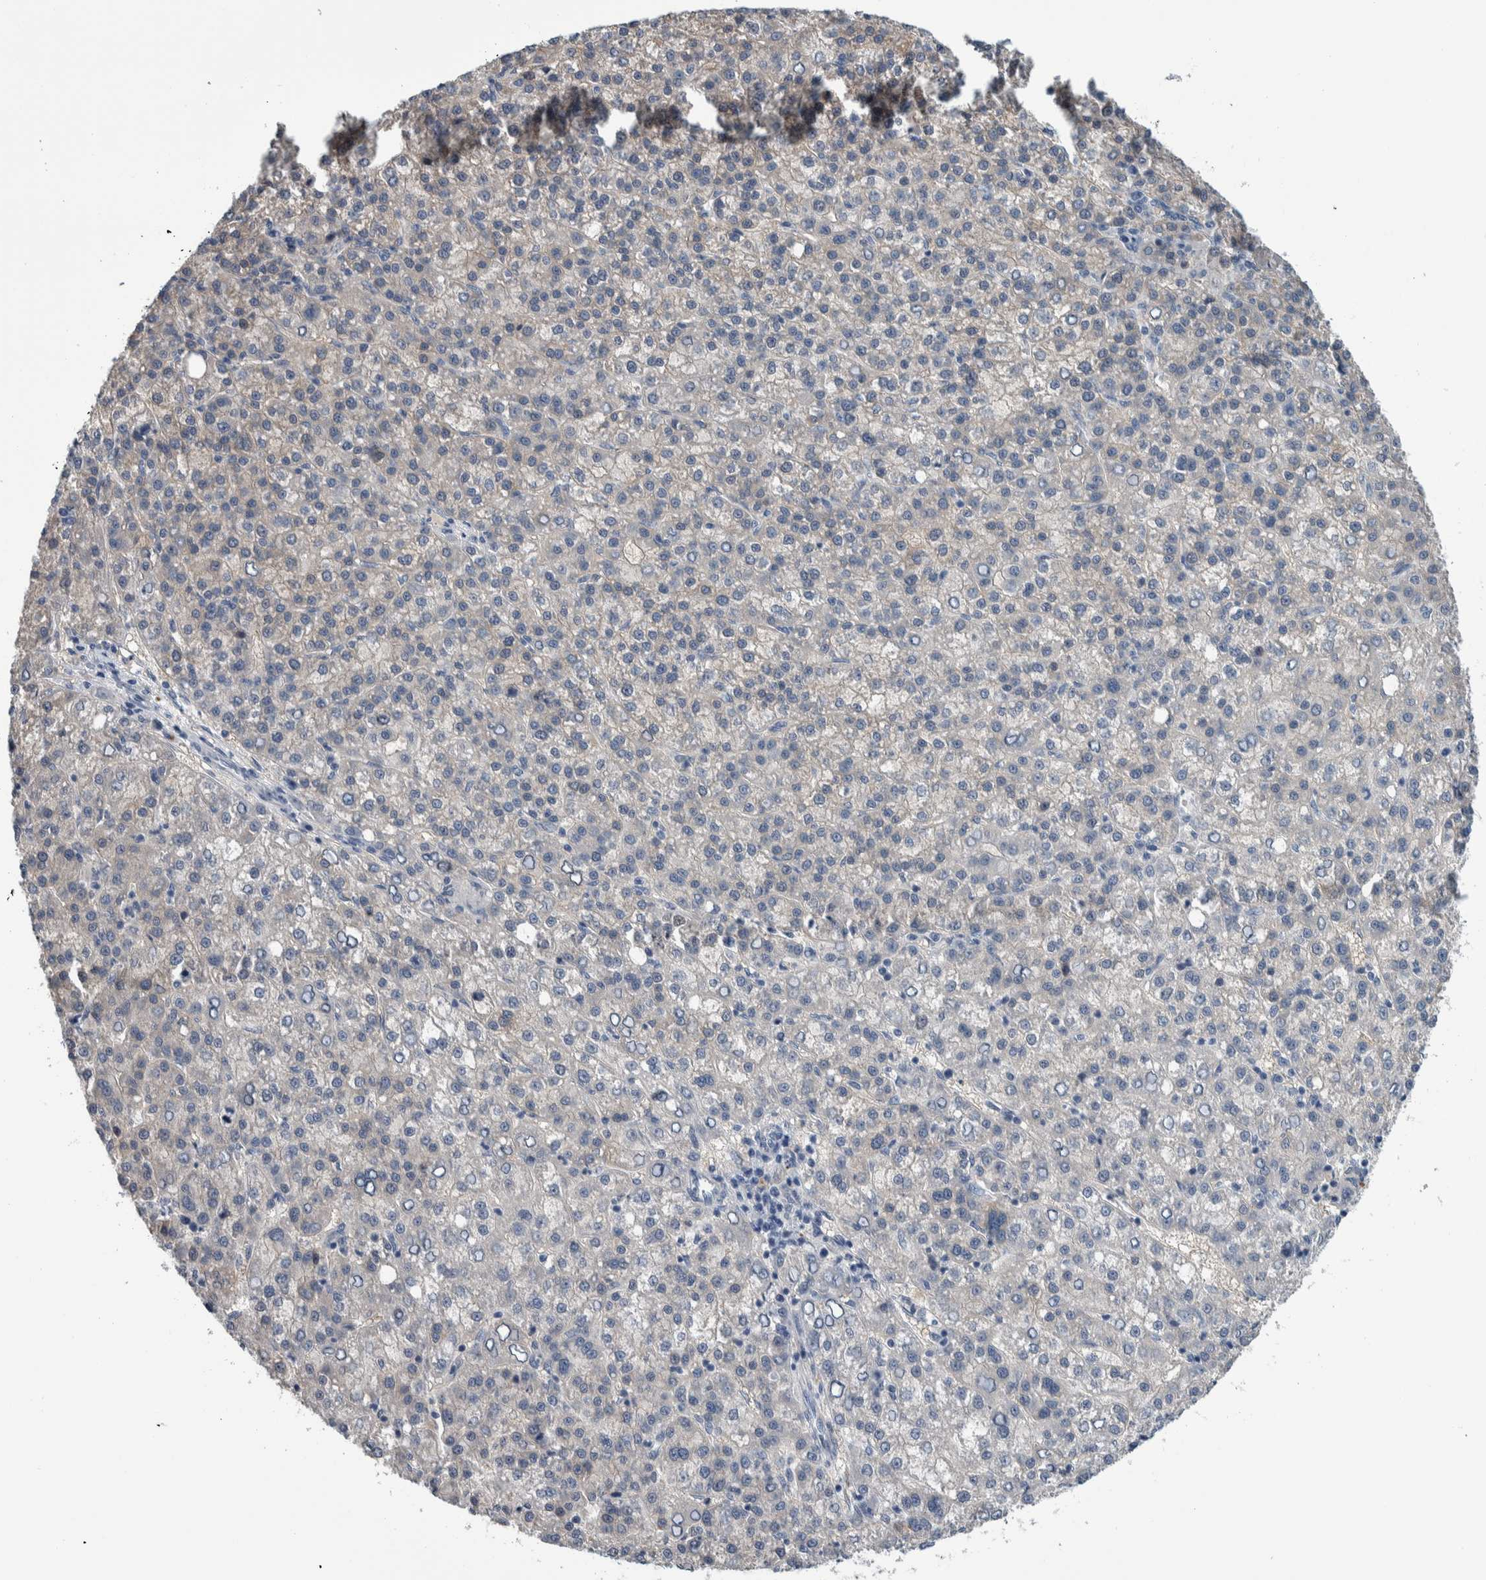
{"staining": {"intensity": "negative", "quantity": "none", "location": "none"}, "tissue": "liver cancer", "cell_type": "Tumor cells", "image_type": "cancer", "snomed": [{"axis": "morphology", "description": "Carcinoma, Hepatocellular, NOS"}, {"axis": "topography", "description": "Liver"}], "caption": "A micrograph of human hepatocellular carcinoma (liver) is negative for staining in tumor cells.", "gene": "COL14A1", "patient": {"sex": "female", "age": 58}}